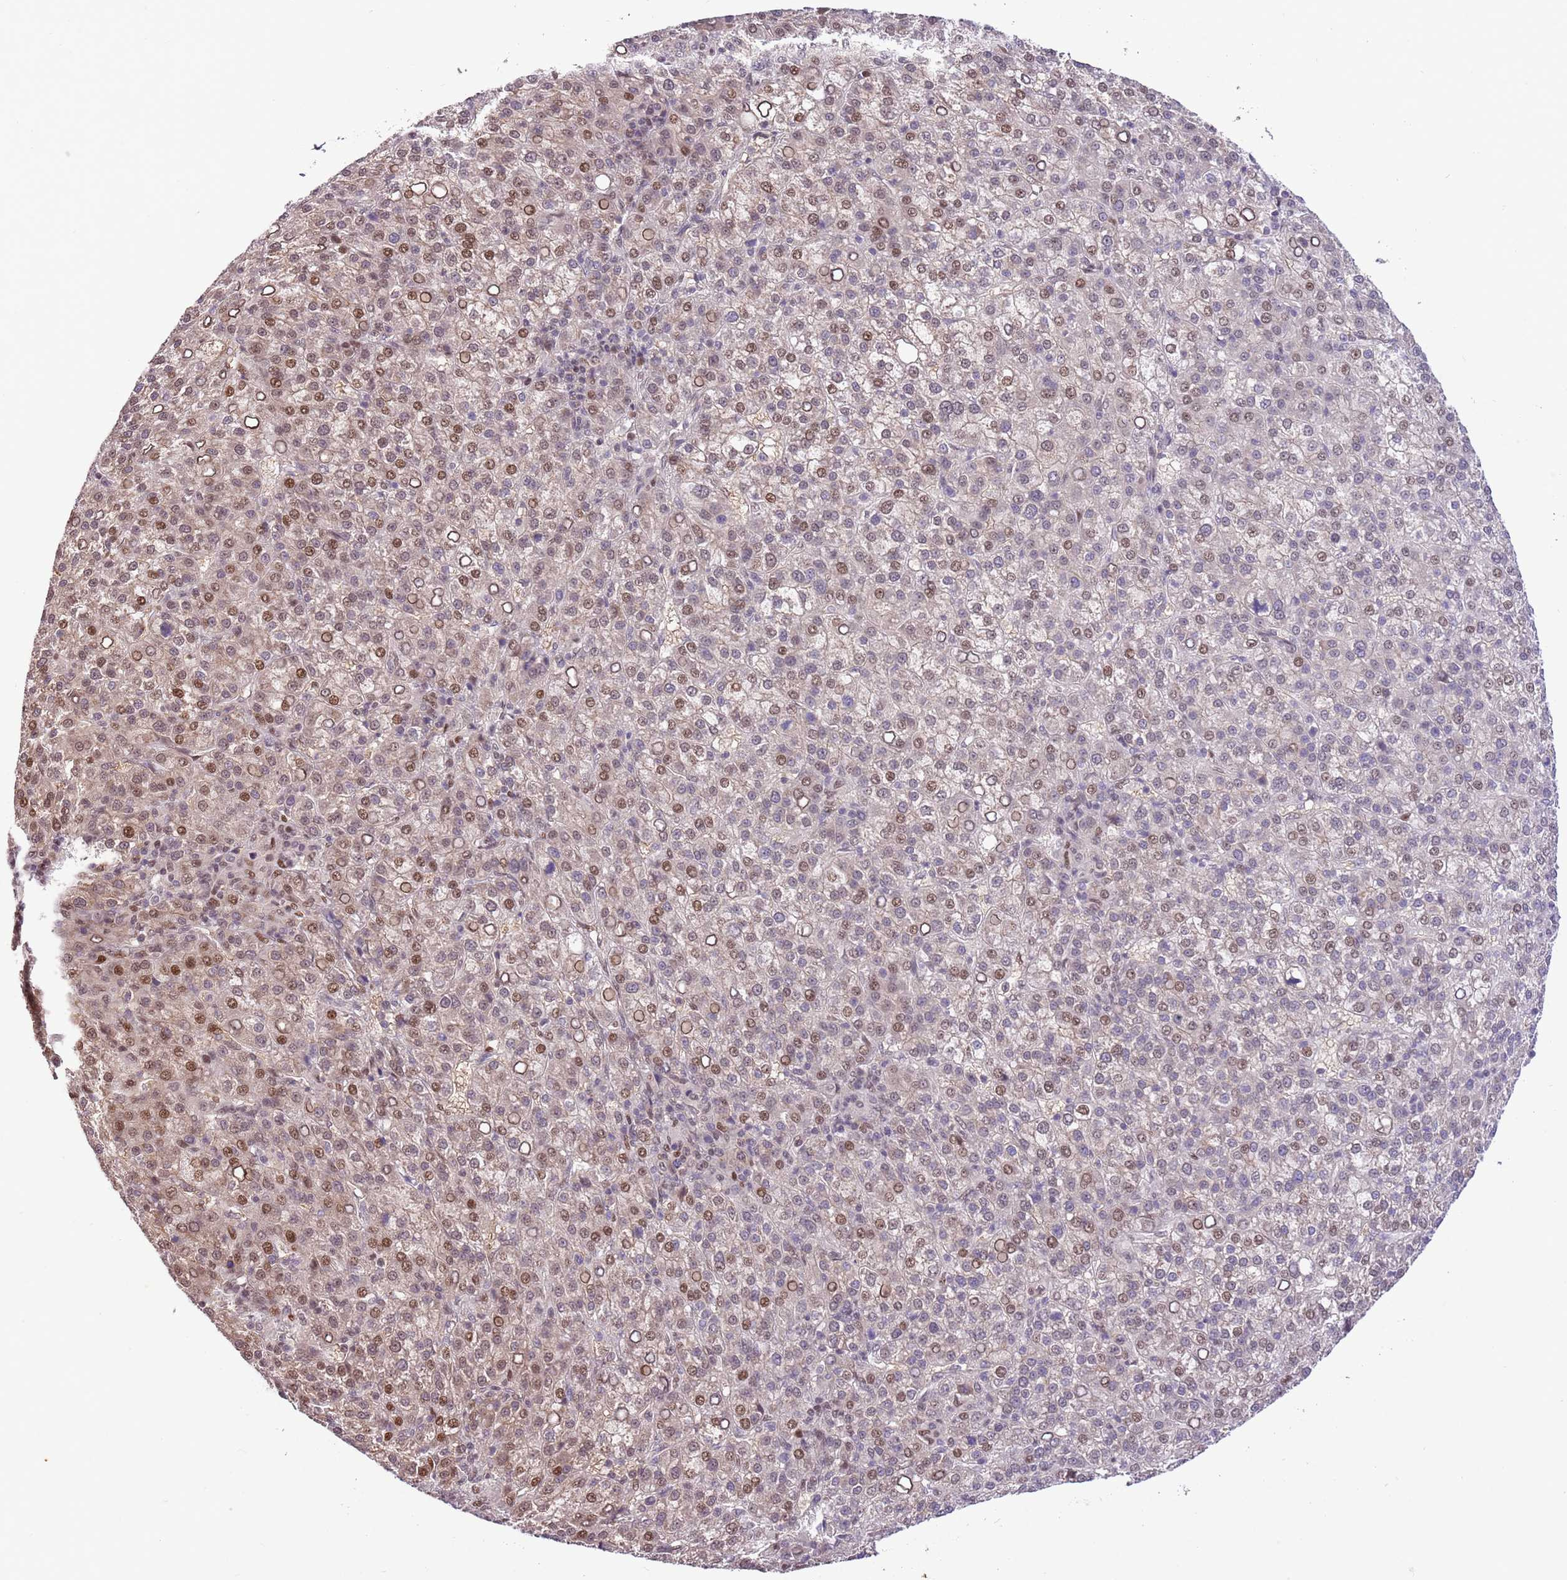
{"staining": {"intensity": "moderate", "quantity": "25%-75%", "location": "nuclear"}, "tissue": "liver cancer", "cell_type": "Tumor cells", "image_type": "cancer", "snomed": [{"axis": "morphology", "description": "Carcinoma, Hepatocellular, NOS"}, {"axis": "topography", "description": "Liver"}], "caption": "Tumor cells display medium levels of moderate nuclear positivity in approximately 25%-75% of cells in human hepatocellular carcinoma (liver).", "gene": "RFK", "patient": {"sex": "female", "age": 58}}